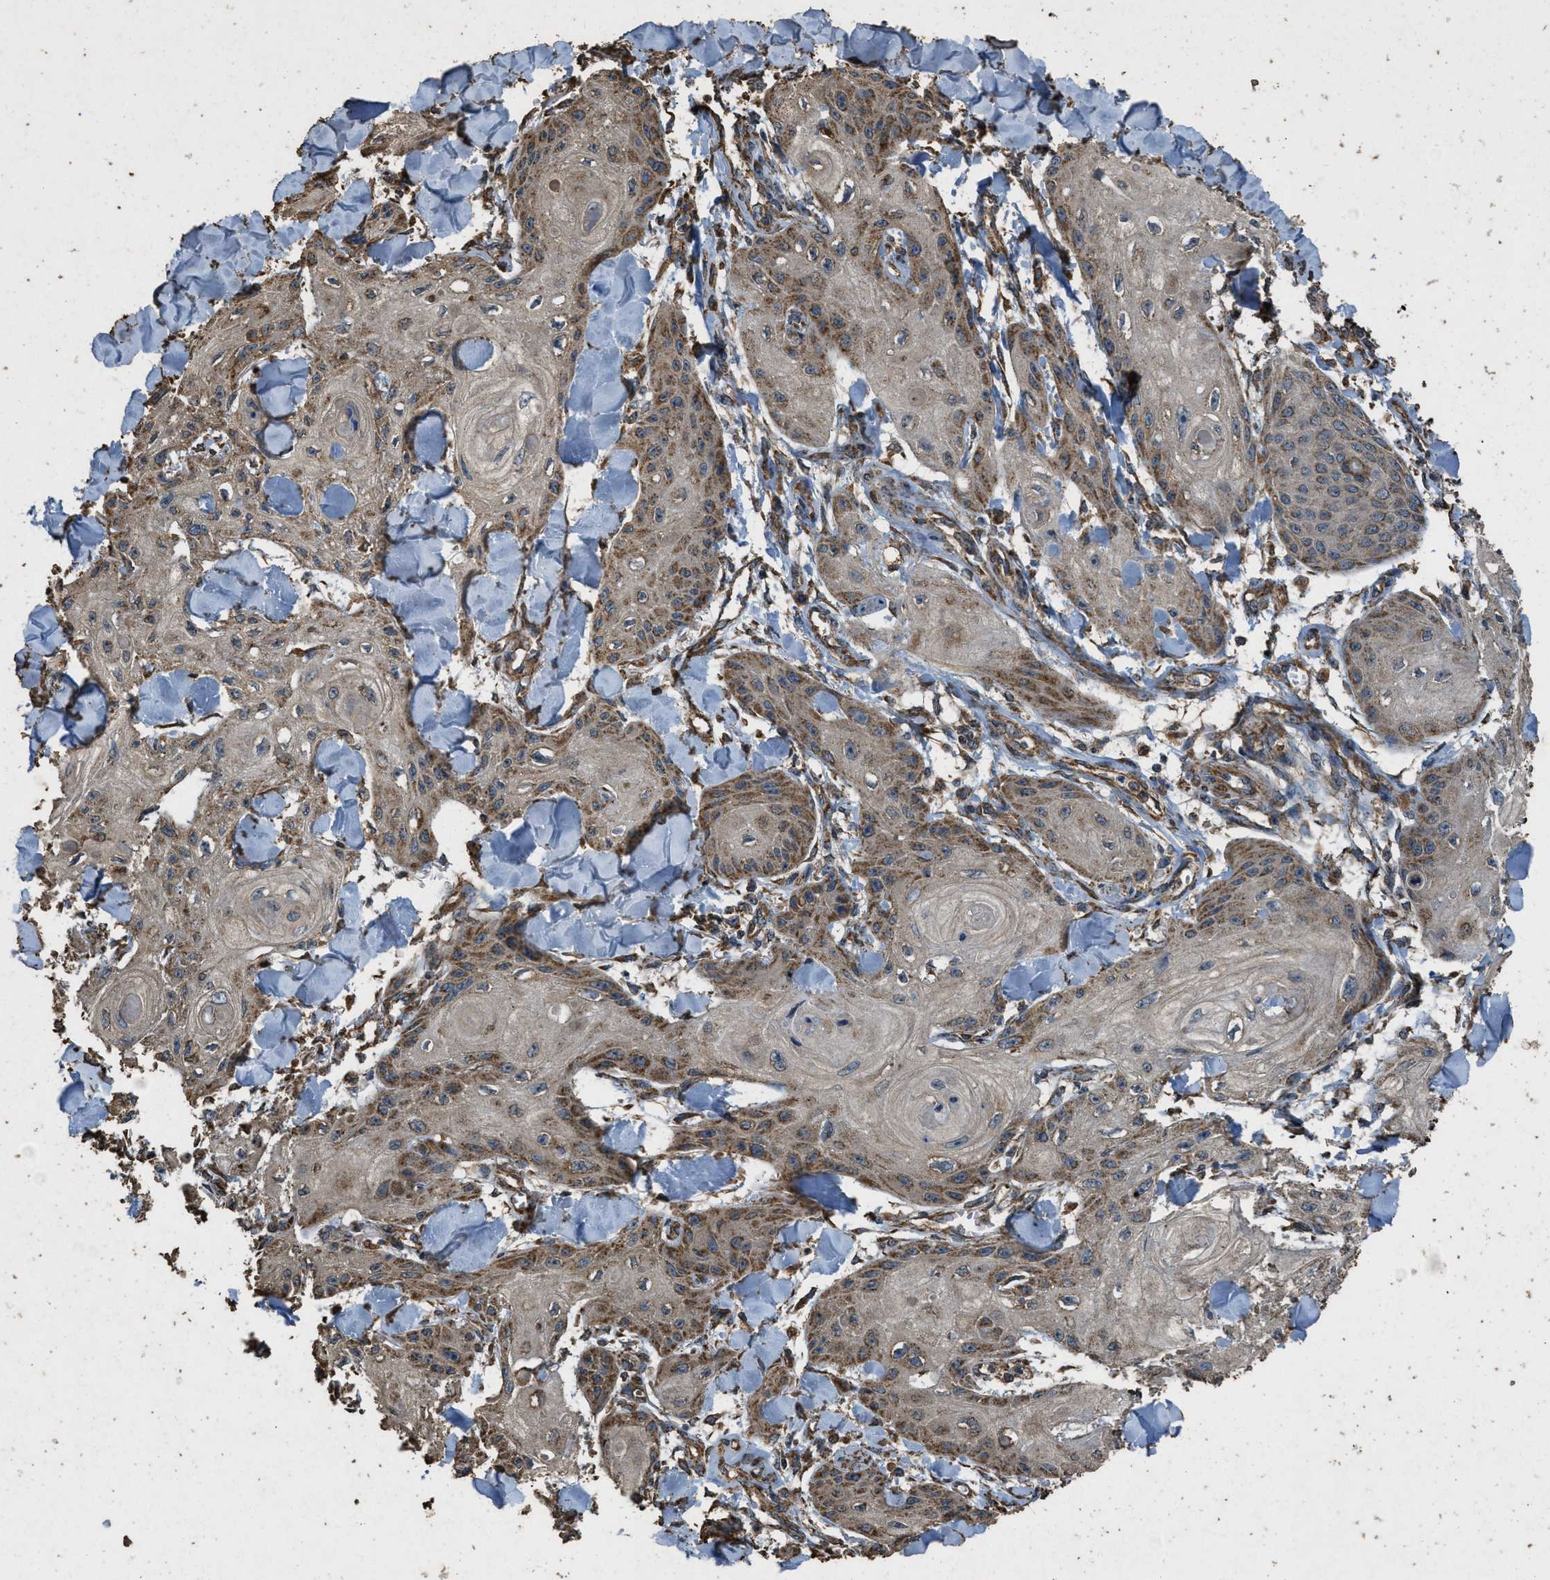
{"staining": {"intensity": "moderate", "quantity": ">75%", "location": "cytoplasmic/membranous"}, "tissue": "skin cancer", "cell_type": "Tumor cells", "image_type": "cancer", "snomed": [{"axis": "morphology", "description": "Squamous cell carcinoma, NOS"}, {"axis": "topography", "description": "Skin"}], "caption": "Immunohistochemistry (IHC) (DAB) staining of human squamous cell carcinoma (skin) reveals moderate cytoplasmic/membranous protein positivity in approximately >75% of tumor cells. The protein of interest is shown in brown color, while the nuclei are stained blue.", "gene": "CYRIA", "patient": {"sex": "male", "age": 74}}